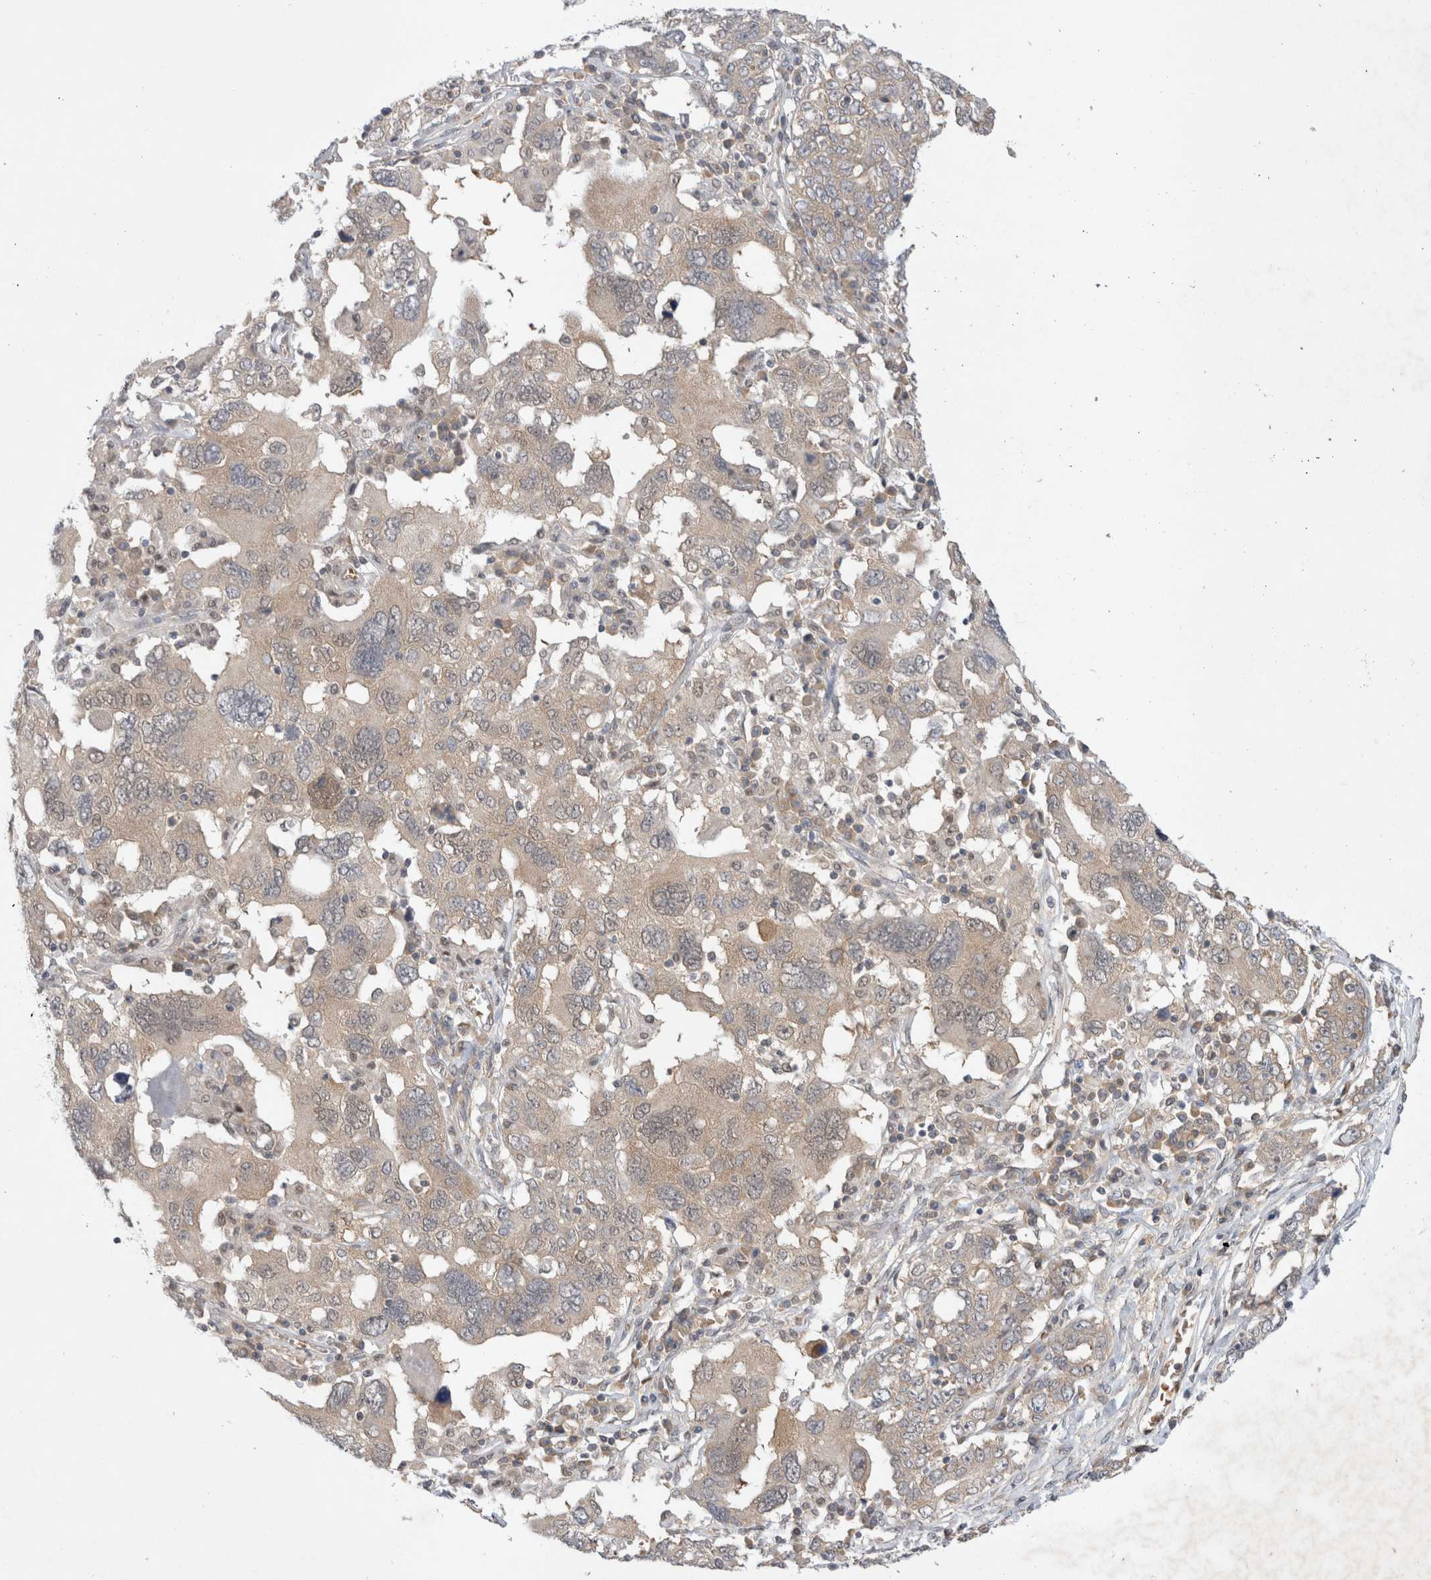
{"staining": {"intensity": "weak", "quantity": "25%-75%", "location": "cytoplasmic/membranous"}, "tissue": "ovarian cancer", "cell_type": "Tumor cells", "image_type": "cancer", "snomed": [{"axis": "morphology", "description": "Carcinoma, endometroid"}, {"axis": "topography", "description": "Ovary"}], "caption": "Human ovarian cancer stained with a protein marker shows weak staining in tumor cells.", "gene": "EIF3E", "patient": {"sex": "female", "age": 62}}